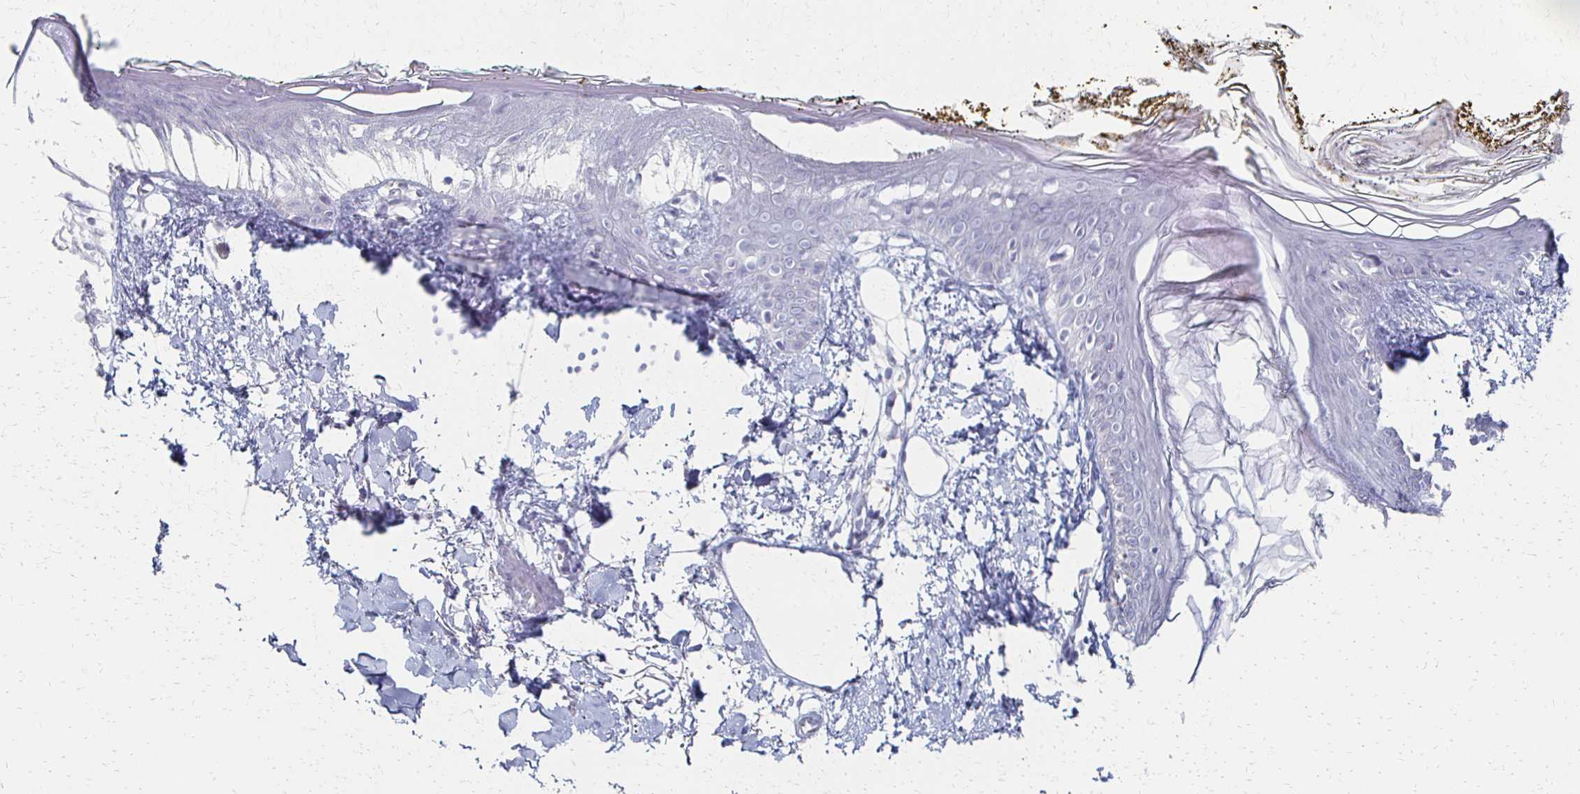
{"staining": {"intensity": "negative", "quantity": "none", "location": "none"}, "tissue": "skin", "cell_type": "Fibroblasts", "image_type": "normal", "snomed": [{"axis": "morphology", "description": "Normal tissue, NOS"}, {"axis": "topography", "description": "Skin"}], "caption": "This micrograph is of normal skin stained with immunohistochemistry to label a protein in brown with the nuclei are counter-stained blue. There is no expression in fibroblasts.", "gene": "CXCR2", "patient": {"sex": "female", "age": 34}}